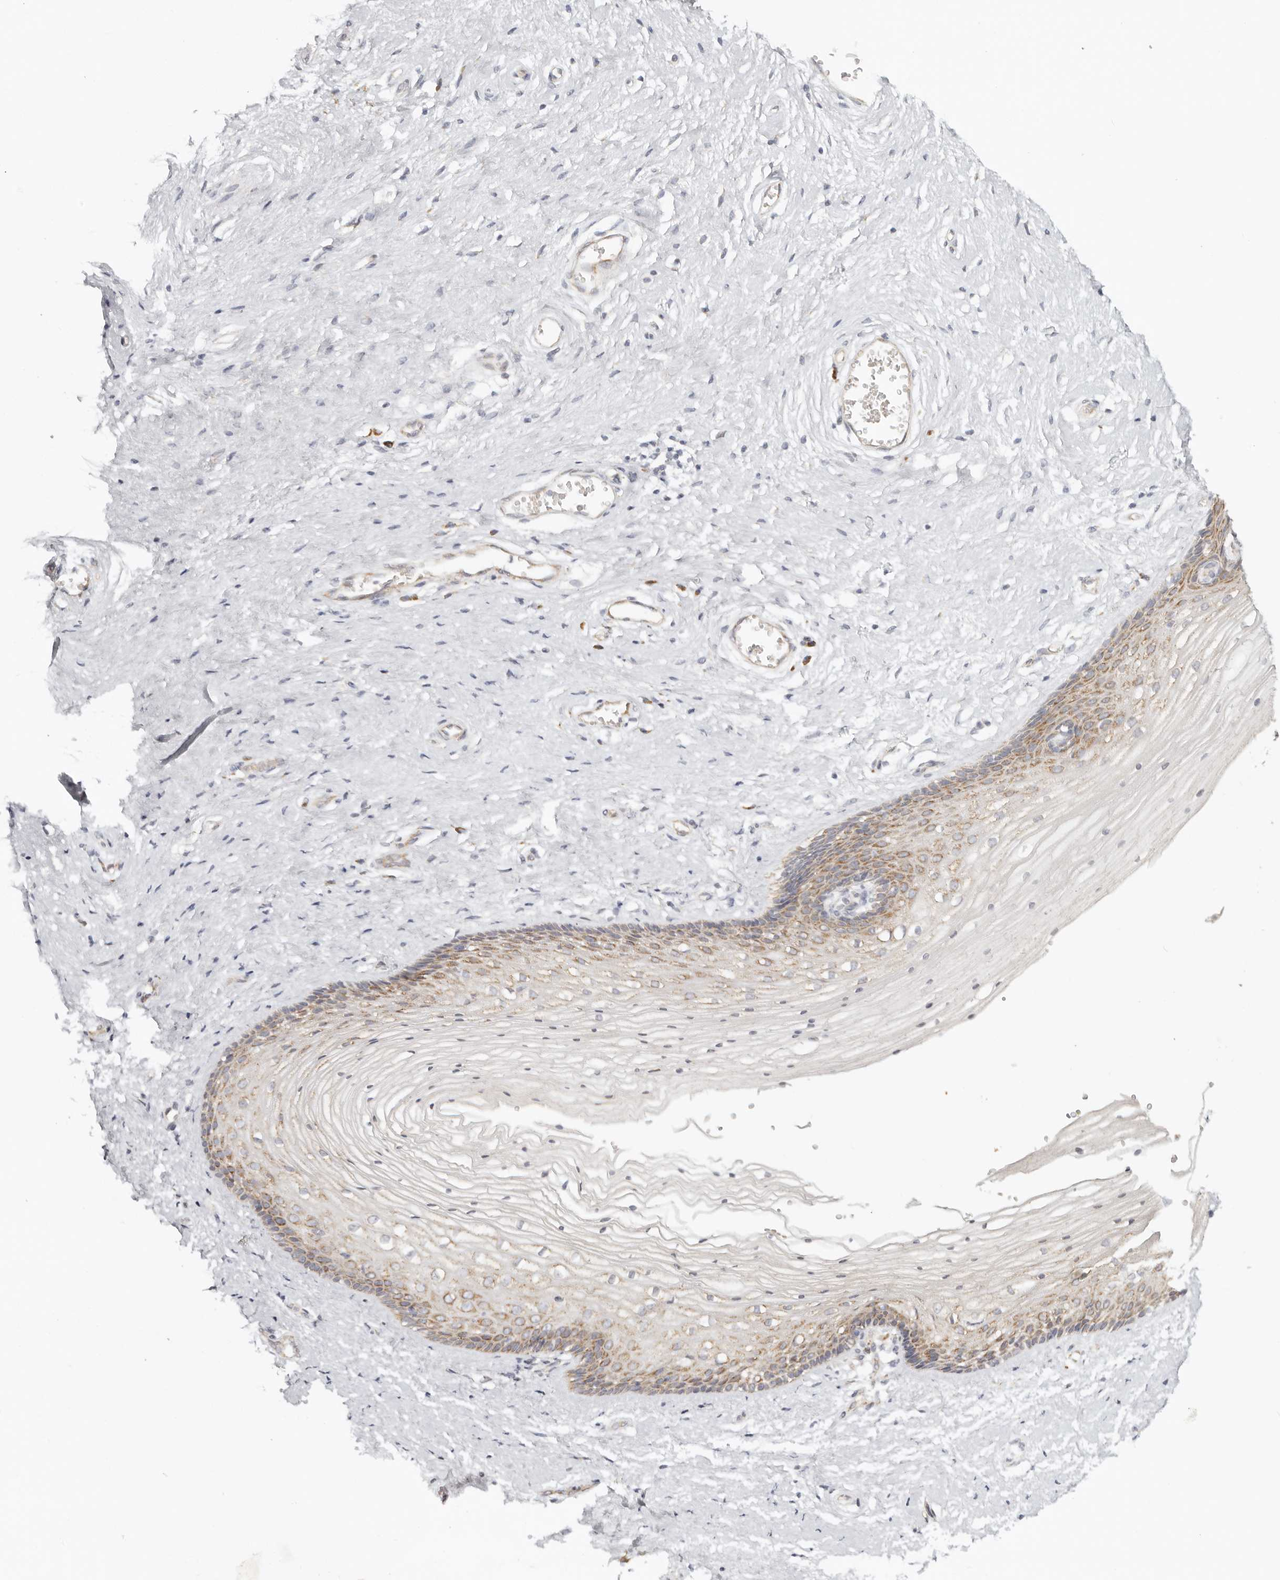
{"staining": {"intensity": "moderate", "quantity": "25%-75%", "location": "cytoplasmic/membranous"}, "tissue": "vagina", "cell_type": "Squamous epithelial cells", "image_type": "normal", "snomed": [{"axis": "morphology", "description": "Normal tissue, NOS"}, {"axis": "topography", "description": "Vagina"}], "caption": "Immunohistochemical staining of benign human vagina displays medium levels of moderate cytoplasmic/membranous expression in approximately 25%-75% of squamous epithelial cells.", "gene": "KDF1", "patient": {"sex": "female", "age": 46}}